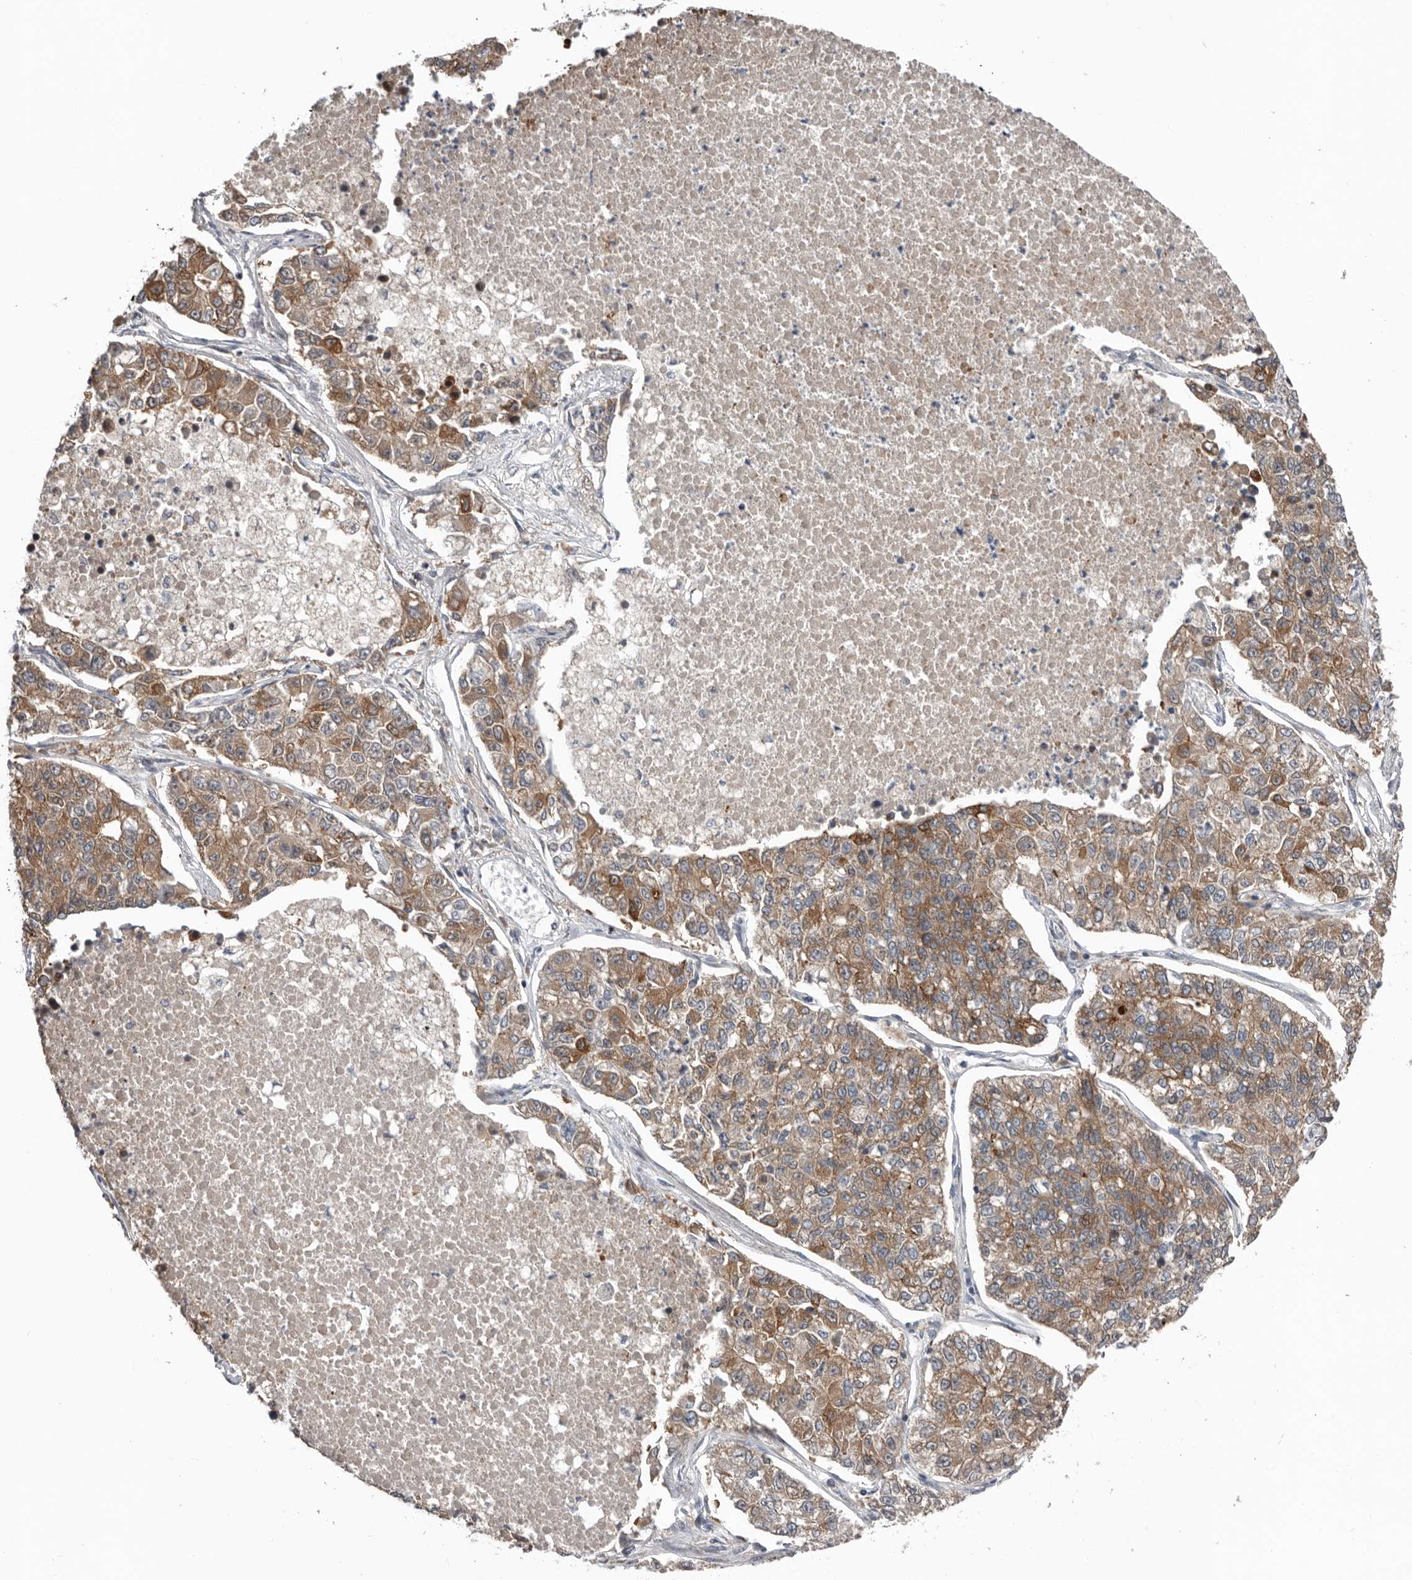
{"staining": {"intensity": "moderate", "quantity": ">75%", "location": "cytoplasmic/membranous"}, "tissue": "lung cancer", "cell_type": "Tumor cells", "image_type": "cancer", "snomed": [{"axis": "morphology", "description": "Adenocarcinoma, NOS"}, {"axis": "topography", "description": "Lung"}], "caption": "Immunohistochemical staining of human lung cancer shows moderate cytoplasmic/membranous protein staining in approximately >75% of tumor cells. (Stains: DAB in brown, nuclei in blue, Microscopy: brightfield microscopy at high magnification).", "gene": "CHML", "patient": {"sex": "male", "age": 49}}